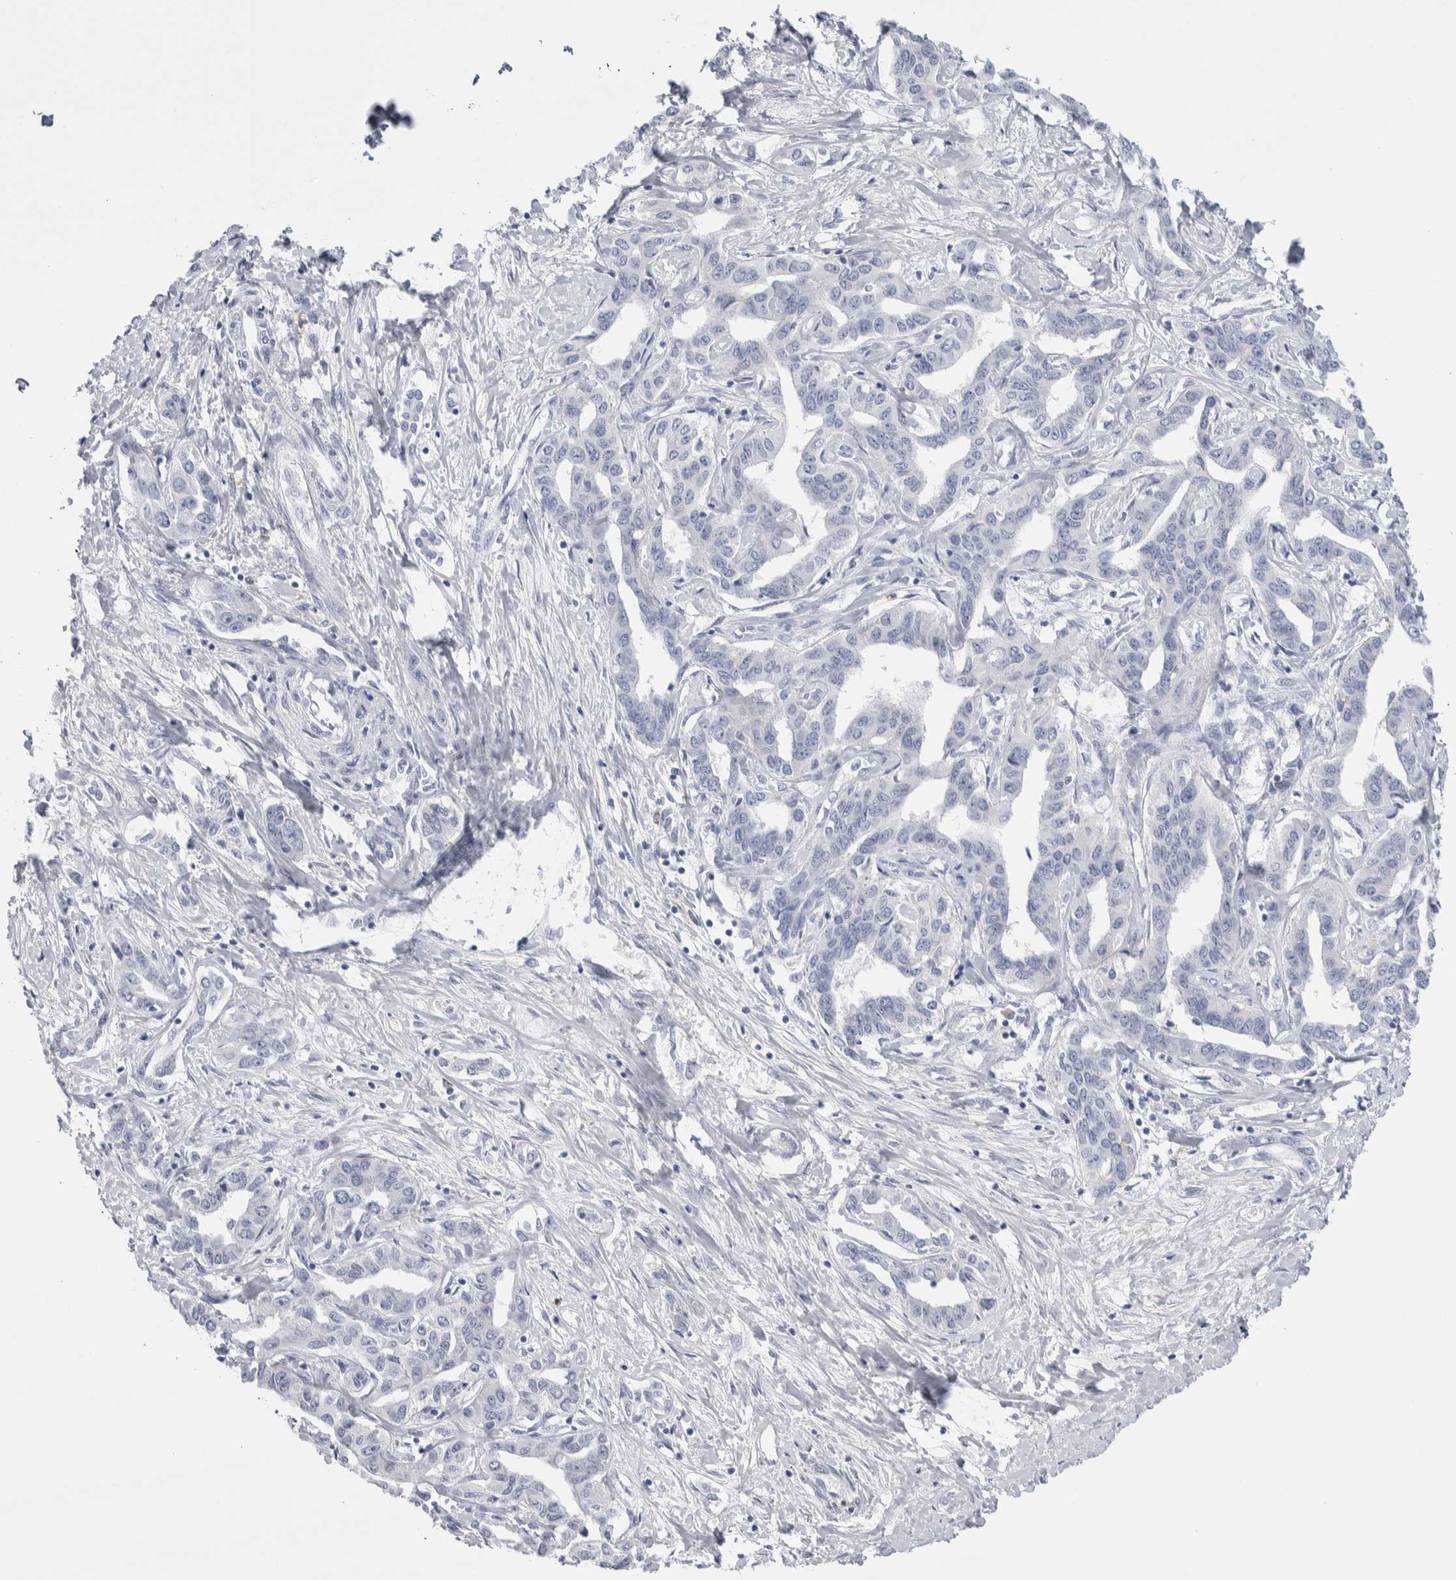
{"staining": {"intensity": "negative", "quantity": "none", "location": "none"}, "tissue": "liver cancer", "cell_type": "Tumor cells", "image_type": "cancer", "snomed": [{"axis": "morphology", "description": "Cholangiocarcinoma"}, {"axis": "topography", "description": "Liver"}], "caption": "A high-resolution histopathology image shows immunohistochemistry (IHC) staining of liver cancer, which shows no significant positivity in tumor cells.", "gene": "LURAP1L", "patient": {"sex": "male", "age": 59}}